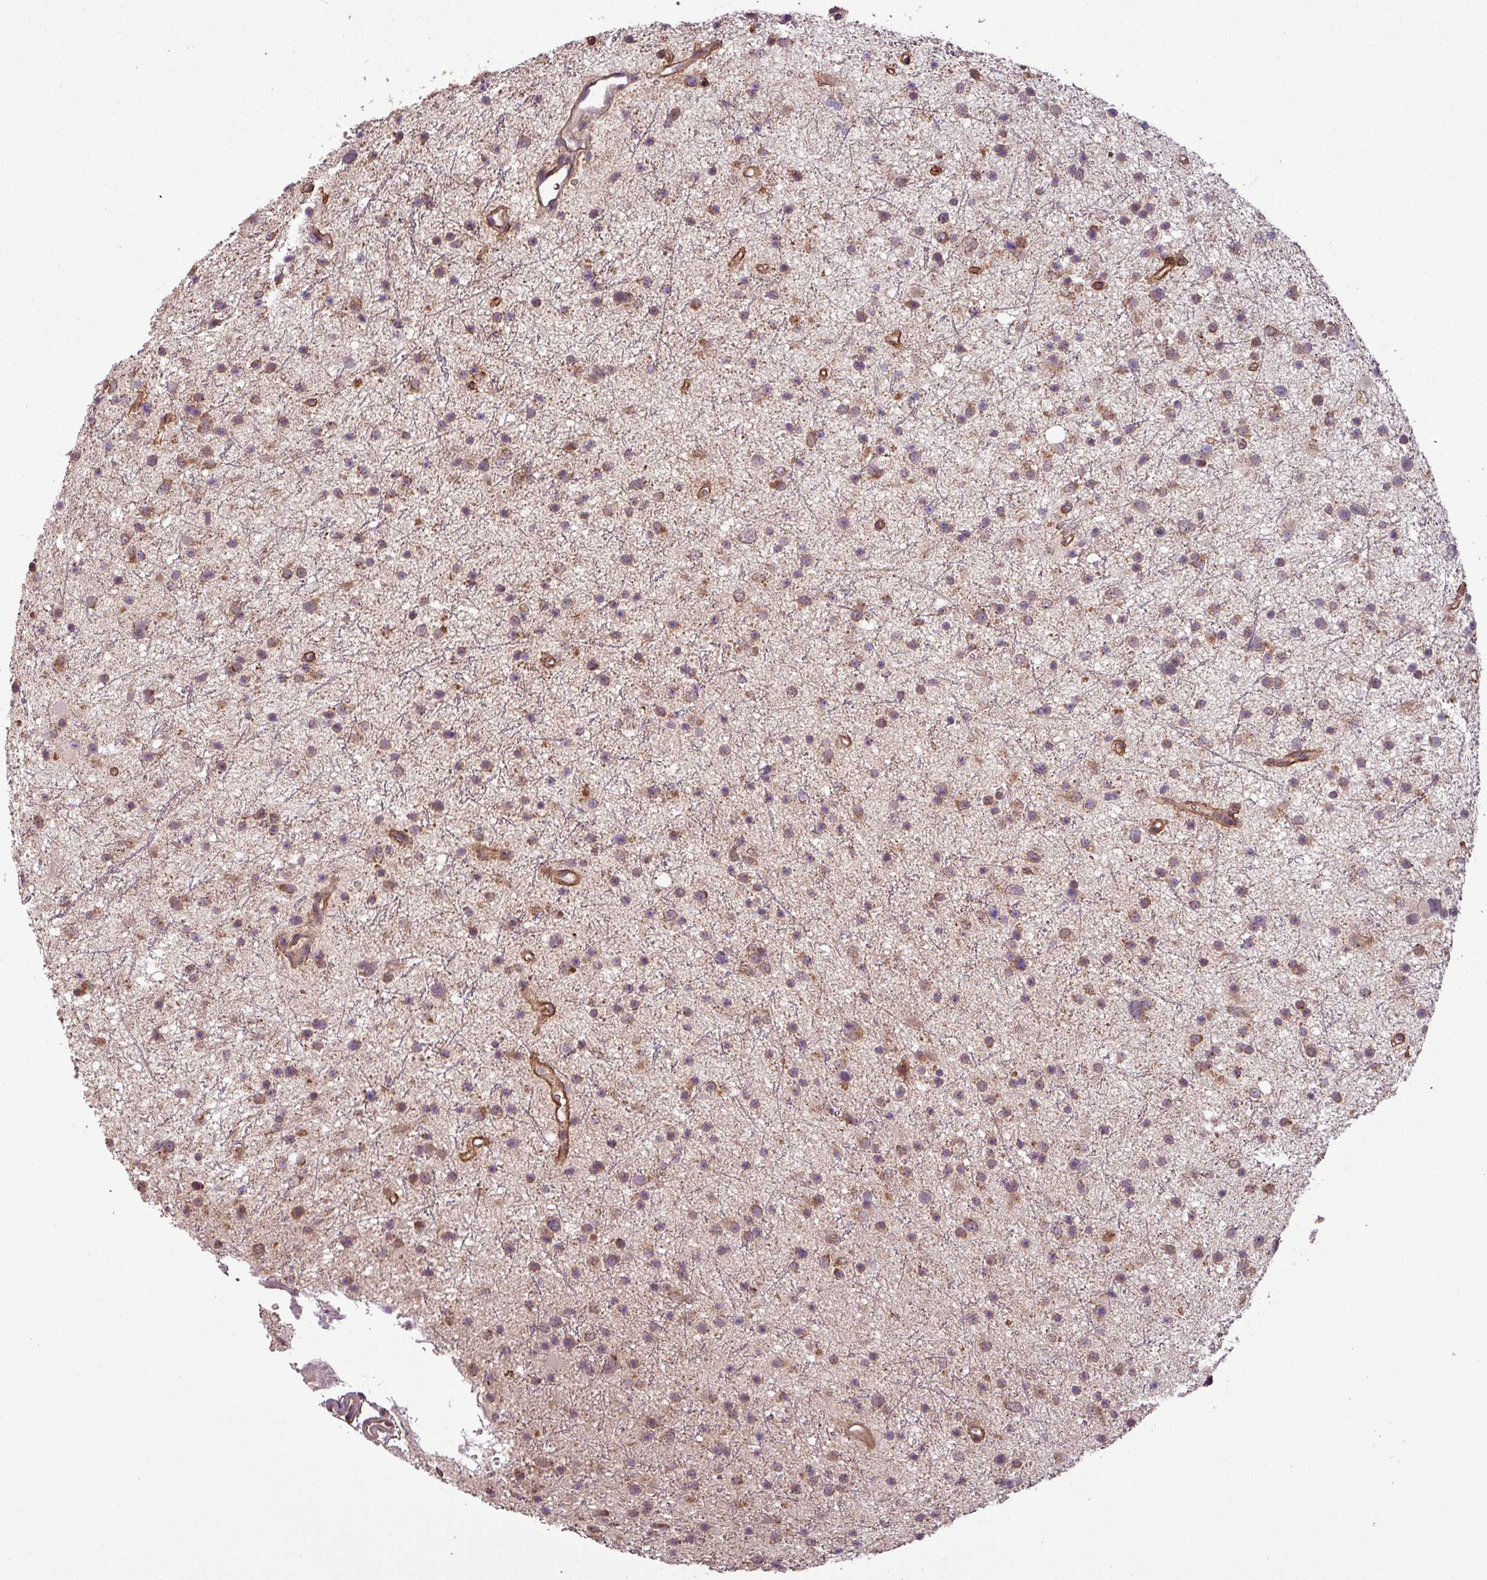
{"staining": {"intensity": "moderate", "quantity": "25%-75%", "location": "cytoplasmic/membranous"}, "tissue": "glioma", "cell_type": "Tumor cells", "image_type": "cancer", "snomed": [{"axis": "morphology", "description": "Glioma, malignant, Low grade"}, {"axis": "topography", "description": "Cerebral cortex"}], "caption": "The immunohistochemical stain shows moderate cytoplasmic/membranous positivity in tumor cells of glioma tissue. The protein of interest is shown in brown color, while the nuclei are stained blue.", "gene": "NT5C3A", "patient": {"sex": "female", "age": 39}}